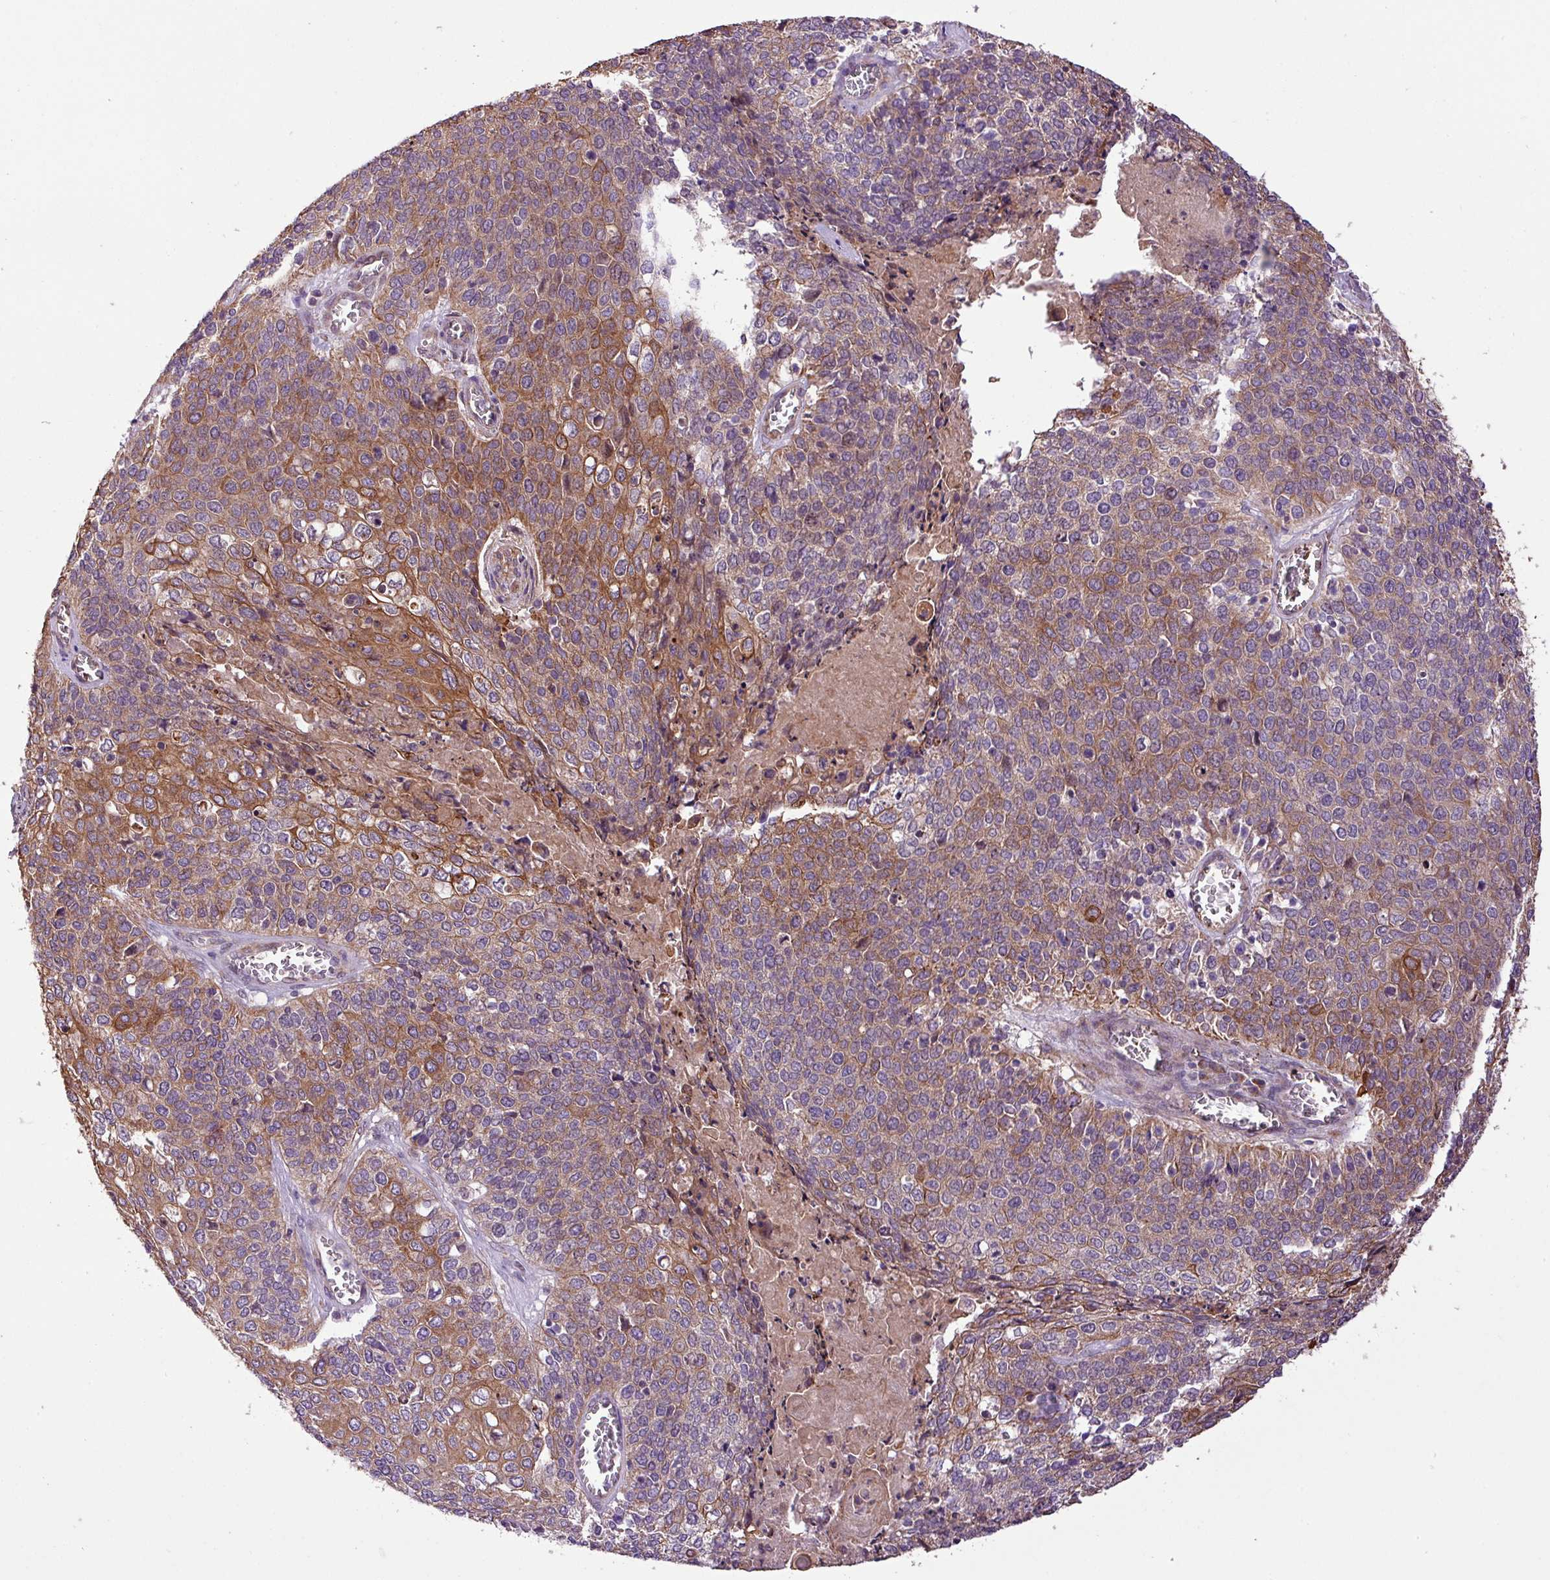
{"staining": {"intensity": "moderate", "quantity": "25%-75%", "location": "cytoplasmic/membranous"}, "tissue": "cervical cancer", "cell_type": "Tumor cells", "image_type": "cancer", "snomed": [{"axis": "morphology", "description": "Squamous cell carcinoma, NOS"}, {"axis": "topography", "description": "Cervix"}], "caption": "The immunohistochemical stain highlights moderate cytoplasmic/membranous staining in tumor cells of cervical cancer (squamous cell carcinoma) tissue. Using DAB (3,3'-diaminobenzidine) (brown) and hematoxylin (blue) stains, captured at high magnification using brightfield microscopy.", "gene": "TIMM10B", "patient": {"sex": "female", "age": 39}}